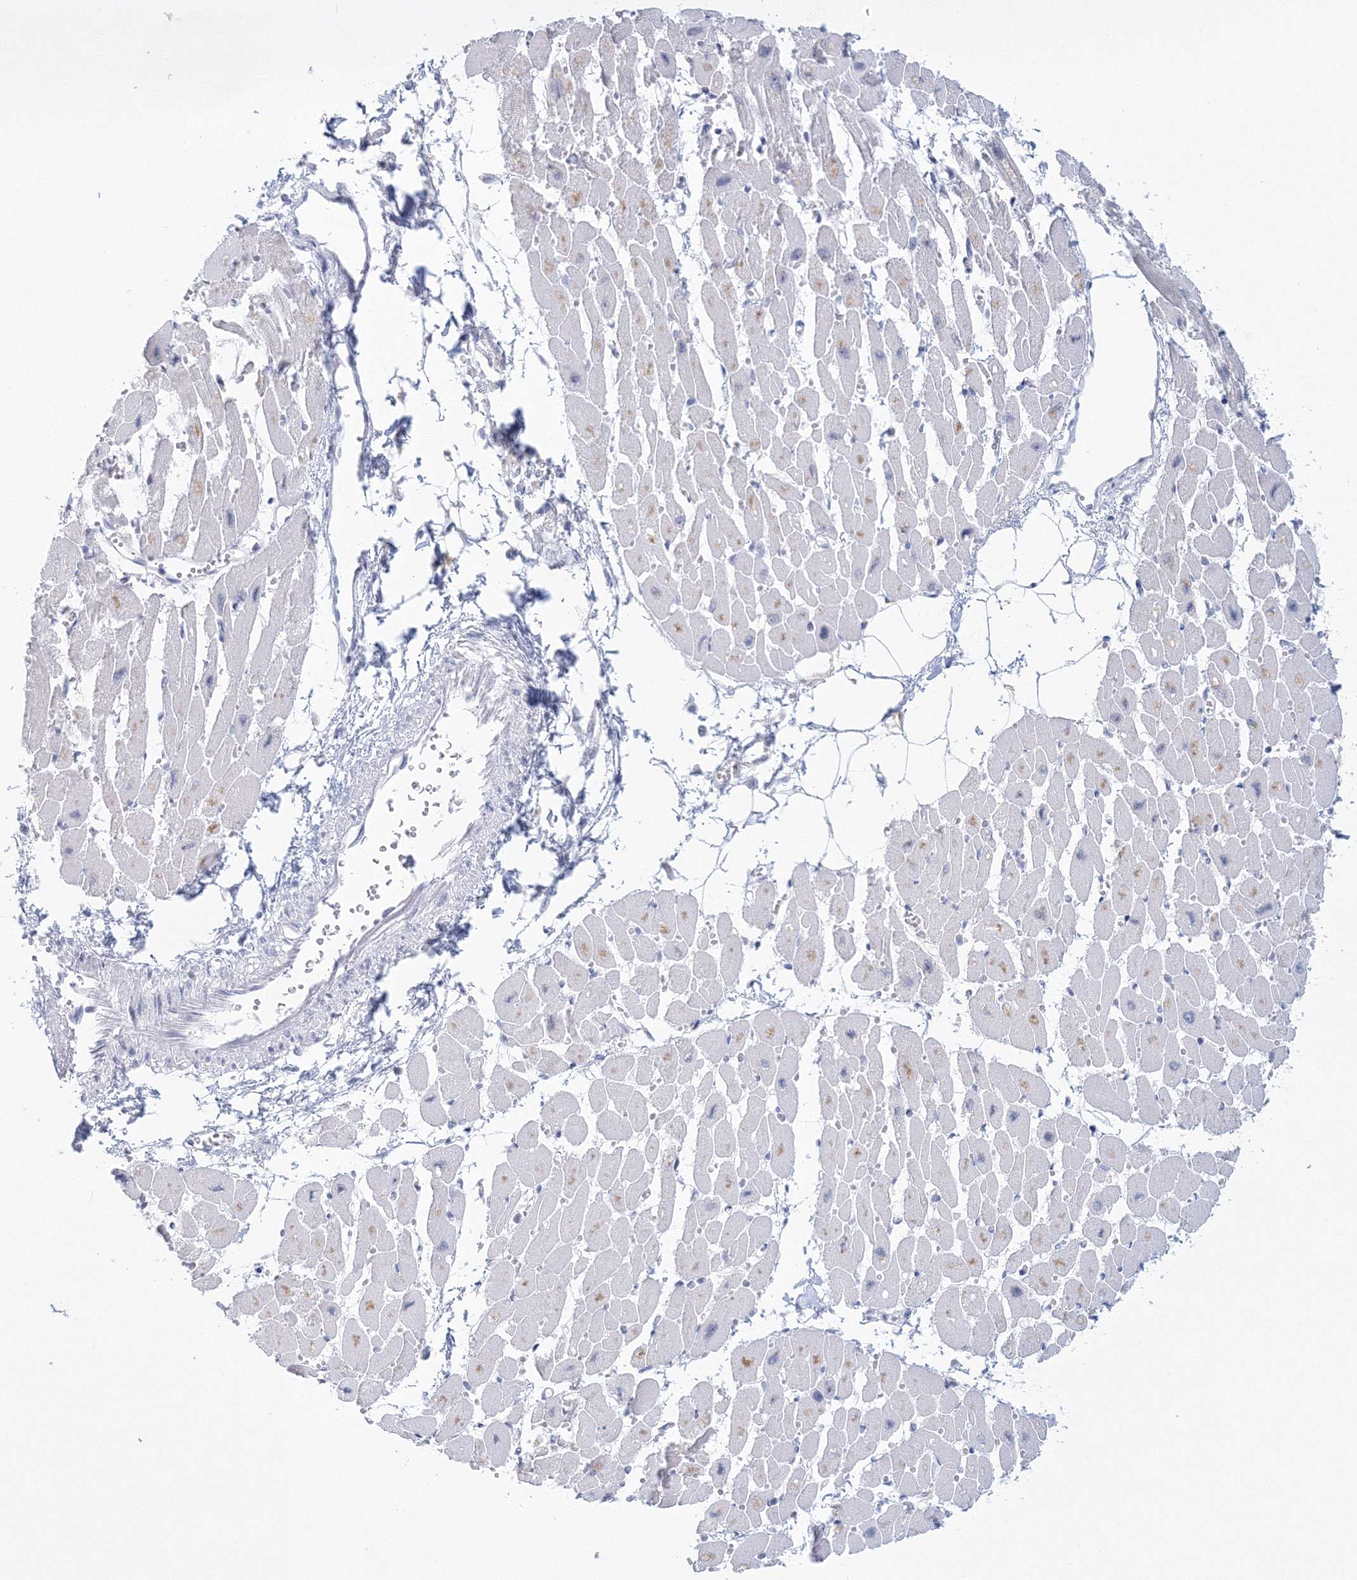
{"staining": {"intensity": "negative", "quantity": "none", "location": "none"}, "tissue": "heart muscle", "cell_type": "Cardiomyocytes", "image_type": "normal", "snomed": [{"axis": "morphology", "description": "Normal tissue, NOS"}, {"axis": "topography", "description": "Heart"}], "caption": "Cardiomyocytes are negative for protein expression in normal human heart muscle. Nuclei are stained in blue.", "gene": "VSIG1", "patient": {"sex": "female", "age": 54}}